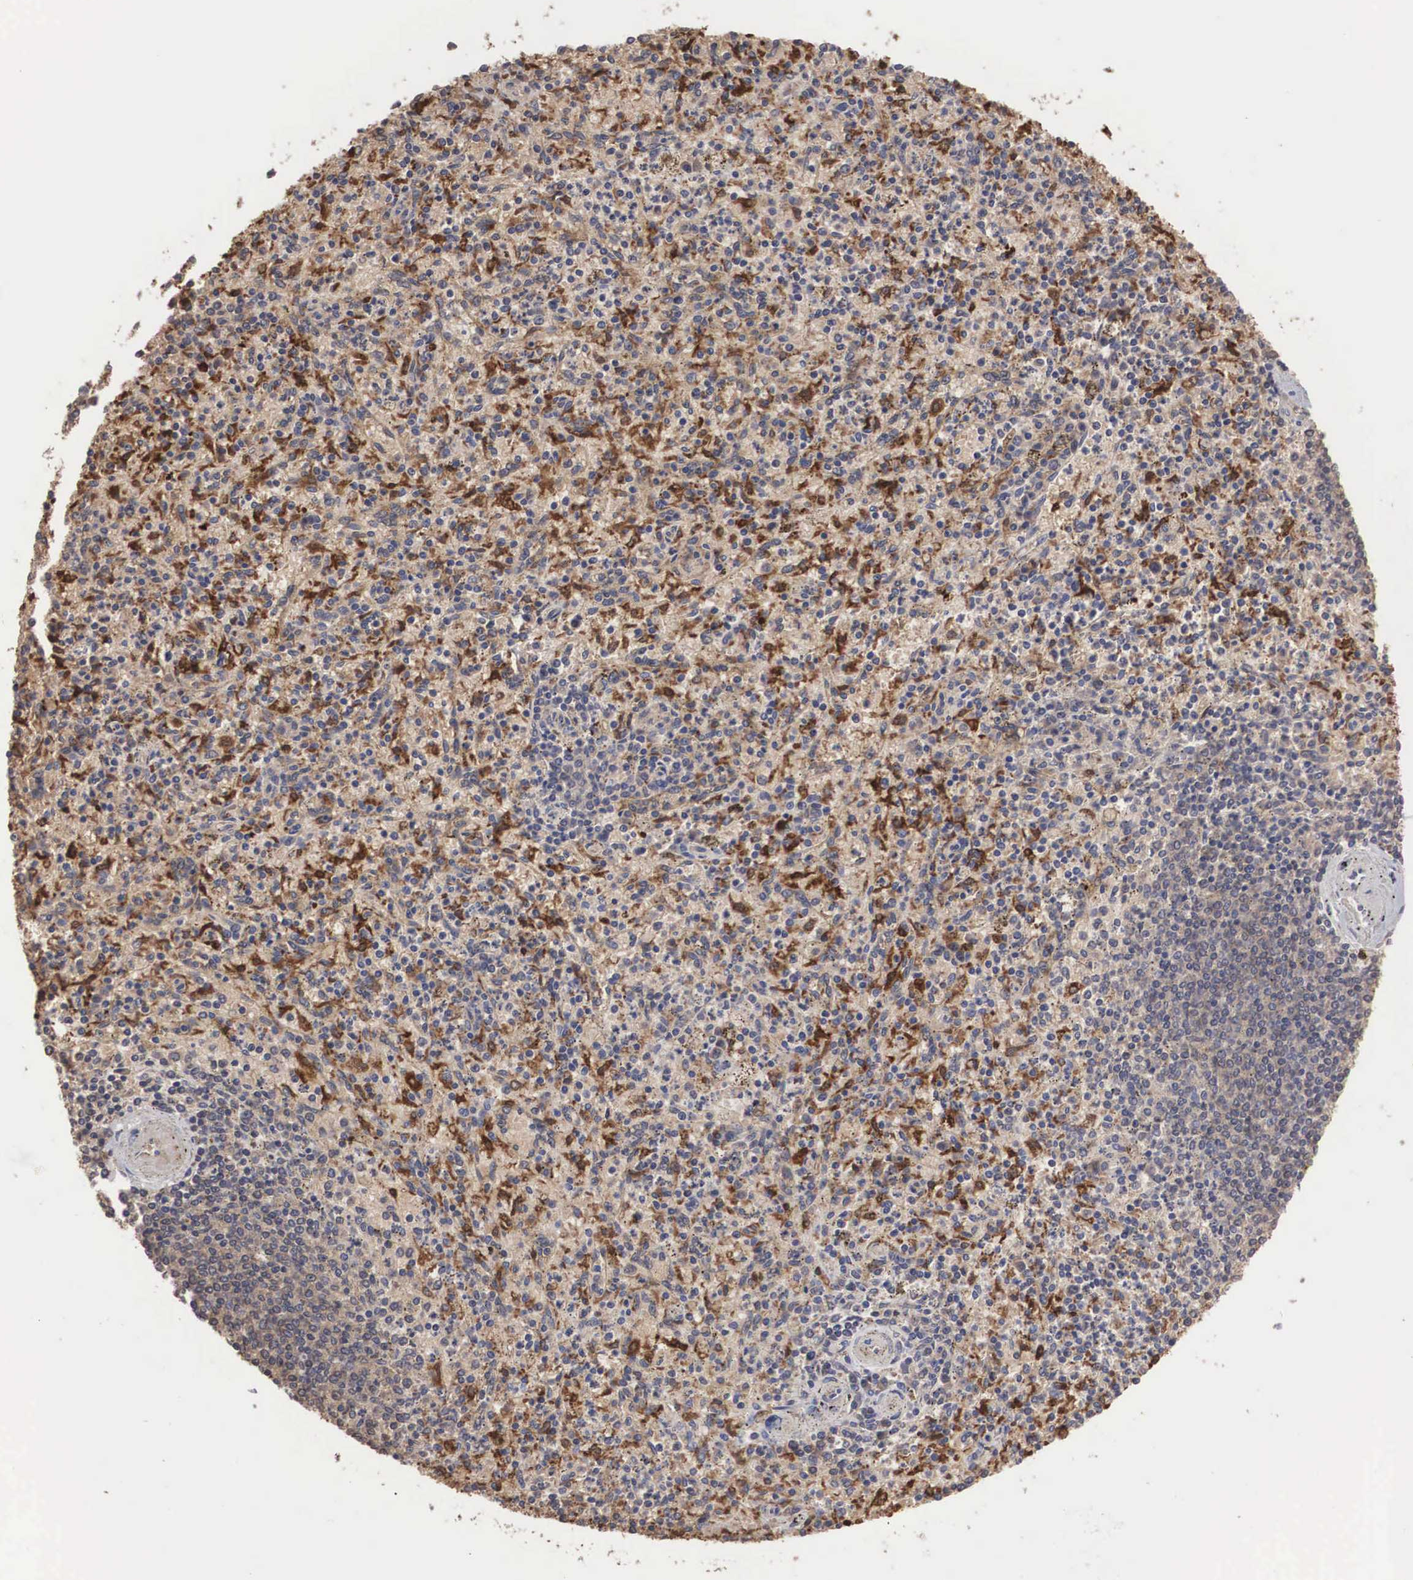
{"staining": {"intensity": "moderate", "quantity": "25%-75%", "location": "cytoplasmic/membranous"}, "tissue": "spleen", "cell_type": "Cells in red pulp", "image_type": "normal", "snomed": [{"axis": "morphology", "description": "Normal tissue, NOS"}, {"axis": "topography", "description": "Spleen"}], "caption": "A micrograph of spleen stained for a protein demonstrates moderate cytoplasmic/membranous brown staining in cells in red pulp. (DAB (3,3'-diaminobenzidine) IHC with brightfield microscopy, high magnification).", "gene": "HMOX1", "patient": {"sex": "male", "age": 72}}